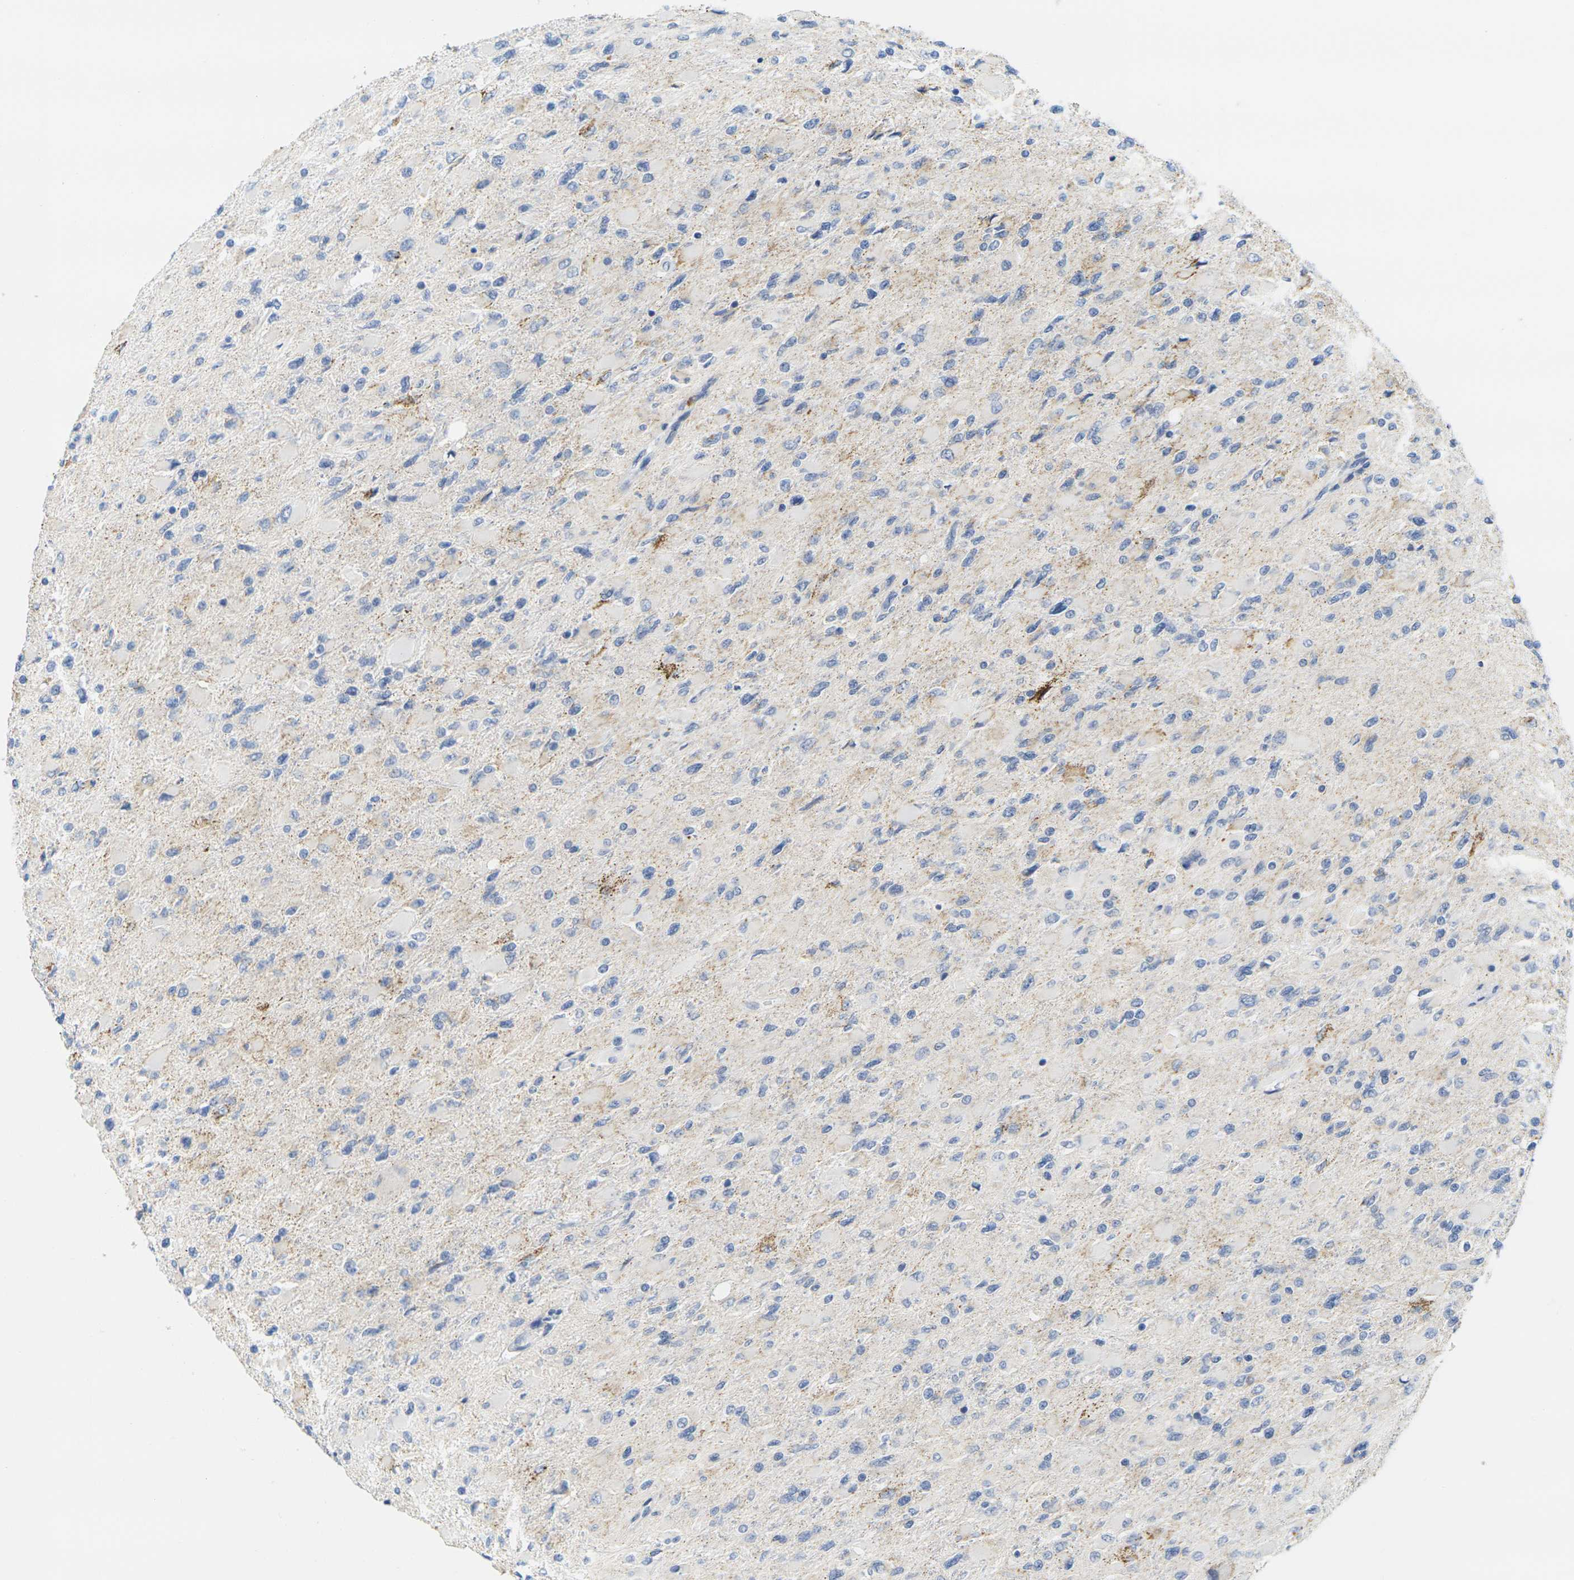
{"staining": {"intensity": "negative", "quantity": "none", "location": "none"}, "tissue": "glioma", "cell_type": "Tumor cells", "image_type": "cancer", "snomed": [{"axis": "morphology", "description": "Glioma, malignant, High grade"}, {"axis": "topography", "description": "Cerebral cortex"}], "caption": "Immunohistochemistry (IHC) micrograph of neoplastic tissue: human malignant glioma (high-grade) stained with DAB shows no significant protein positivity in tumor cells.", "gene": "KLK5", "patient": {"sex": "female", "age": 36}}